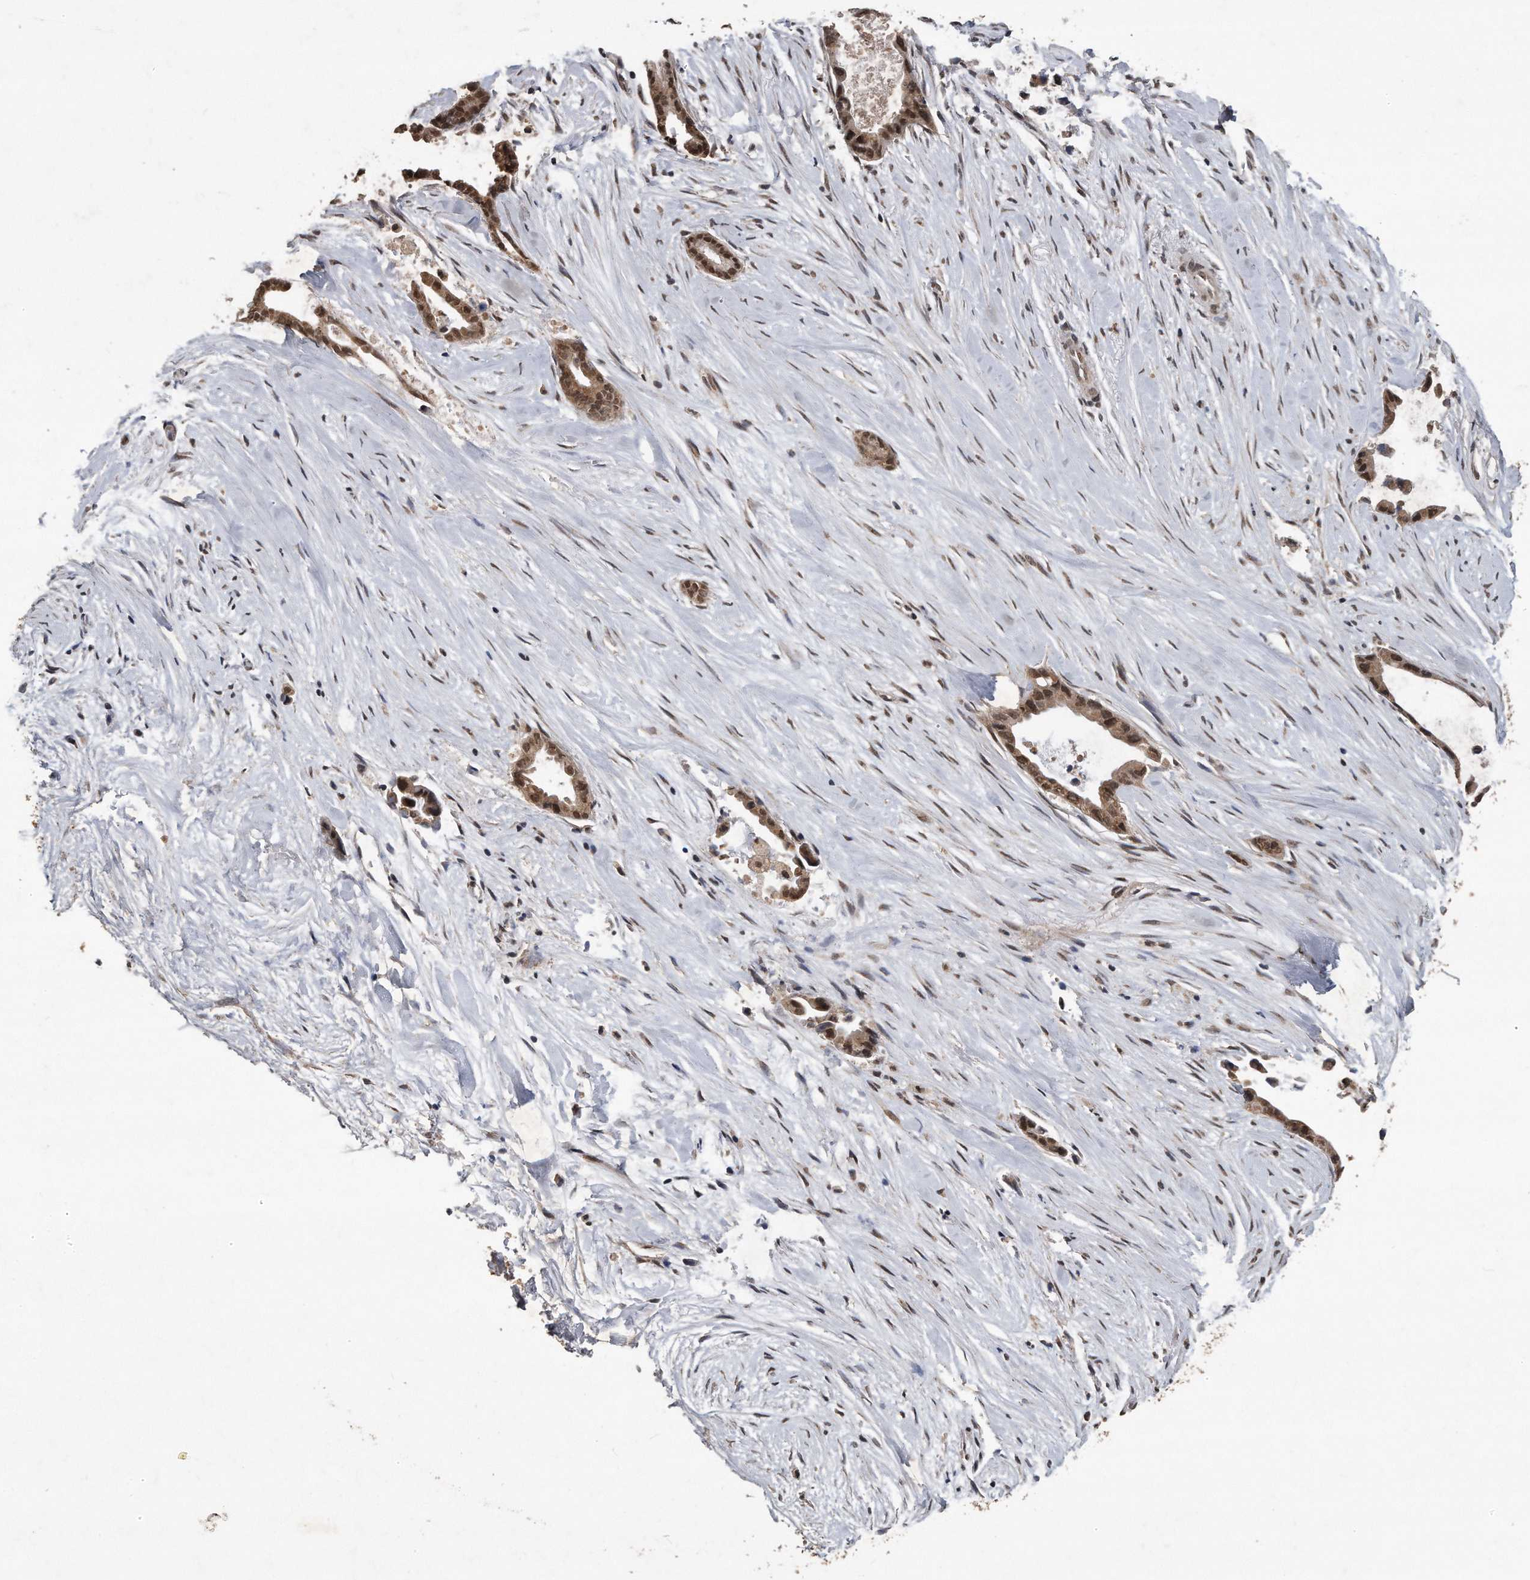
{"staining": {"intensity": "moderate", "quantity": ">75%", "location": "cytoplasmic/membranous,nuclear"}, "tissue": "liver cancer", "cell_type": "Tumor cells", "image_type": "cancer", "snomed": [{"axis": "morphology", "description": "Cholangiocarcinoma"}, {"axis": "topography", "description": "Liver"}], "caption": "Cholangiocarcinoma (liver) stained for a protein shows moderate cytoplasmic/membranous and nuclear positivity in tumor cells.", "gene": "CRYZL1", "patient": {"sex": "female", "age": 55}}